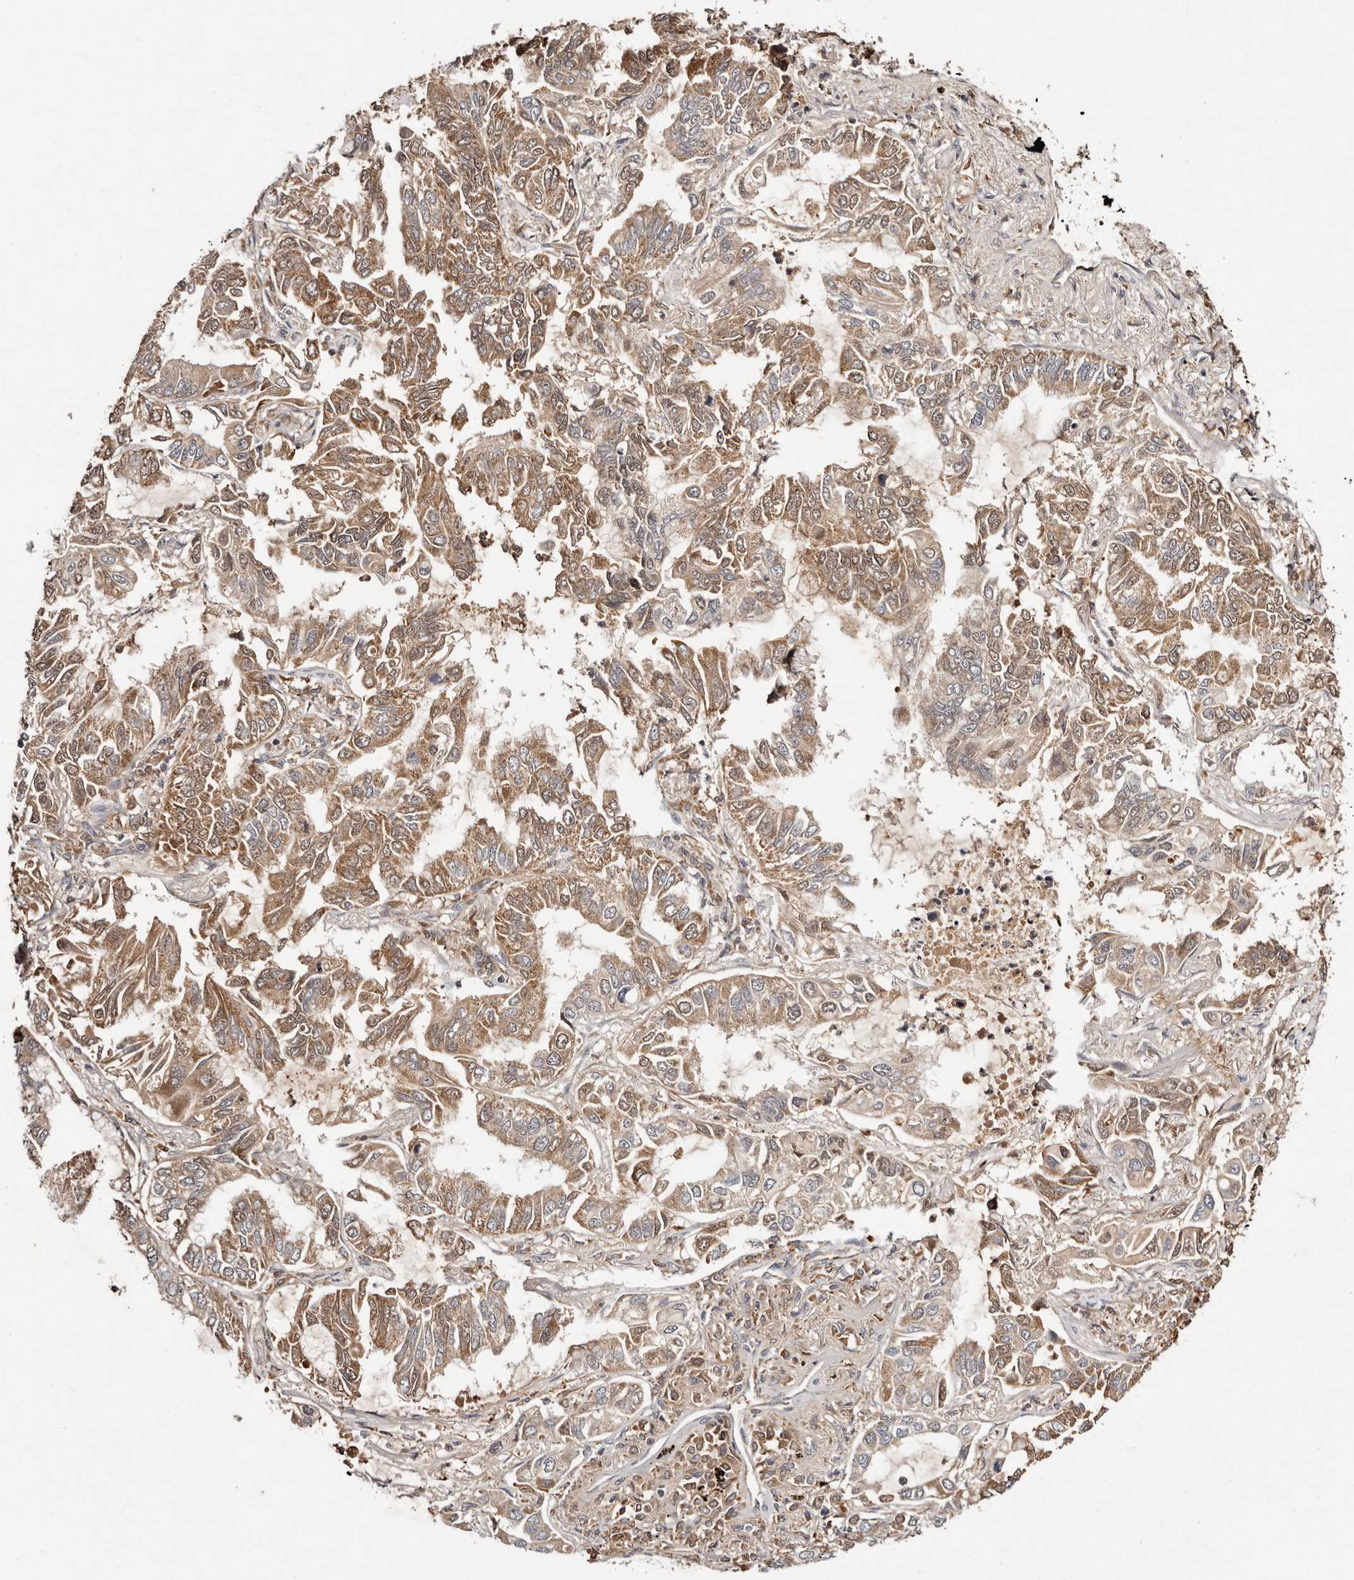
{"staining": {"intensity": "moderate", "quantity": ">75%", "location": "cytoplasmic/membranous"}, "tissue": "lung cancer", "cell_type": "Tumor cells", "image_type": "cancer", "snomed": [{"axis": "morphology", "description": "Adenocarcinoma, NOS"}, {"axis": "topography", "description": "Lung"}], "caption": "Lung cancer stained with IHC reveals moderate cytoplasmic/membranous positivity in approximately >75% of tumor cells.", "gene": "PKIB", "patient": {"sex": "male", "age": 64}}